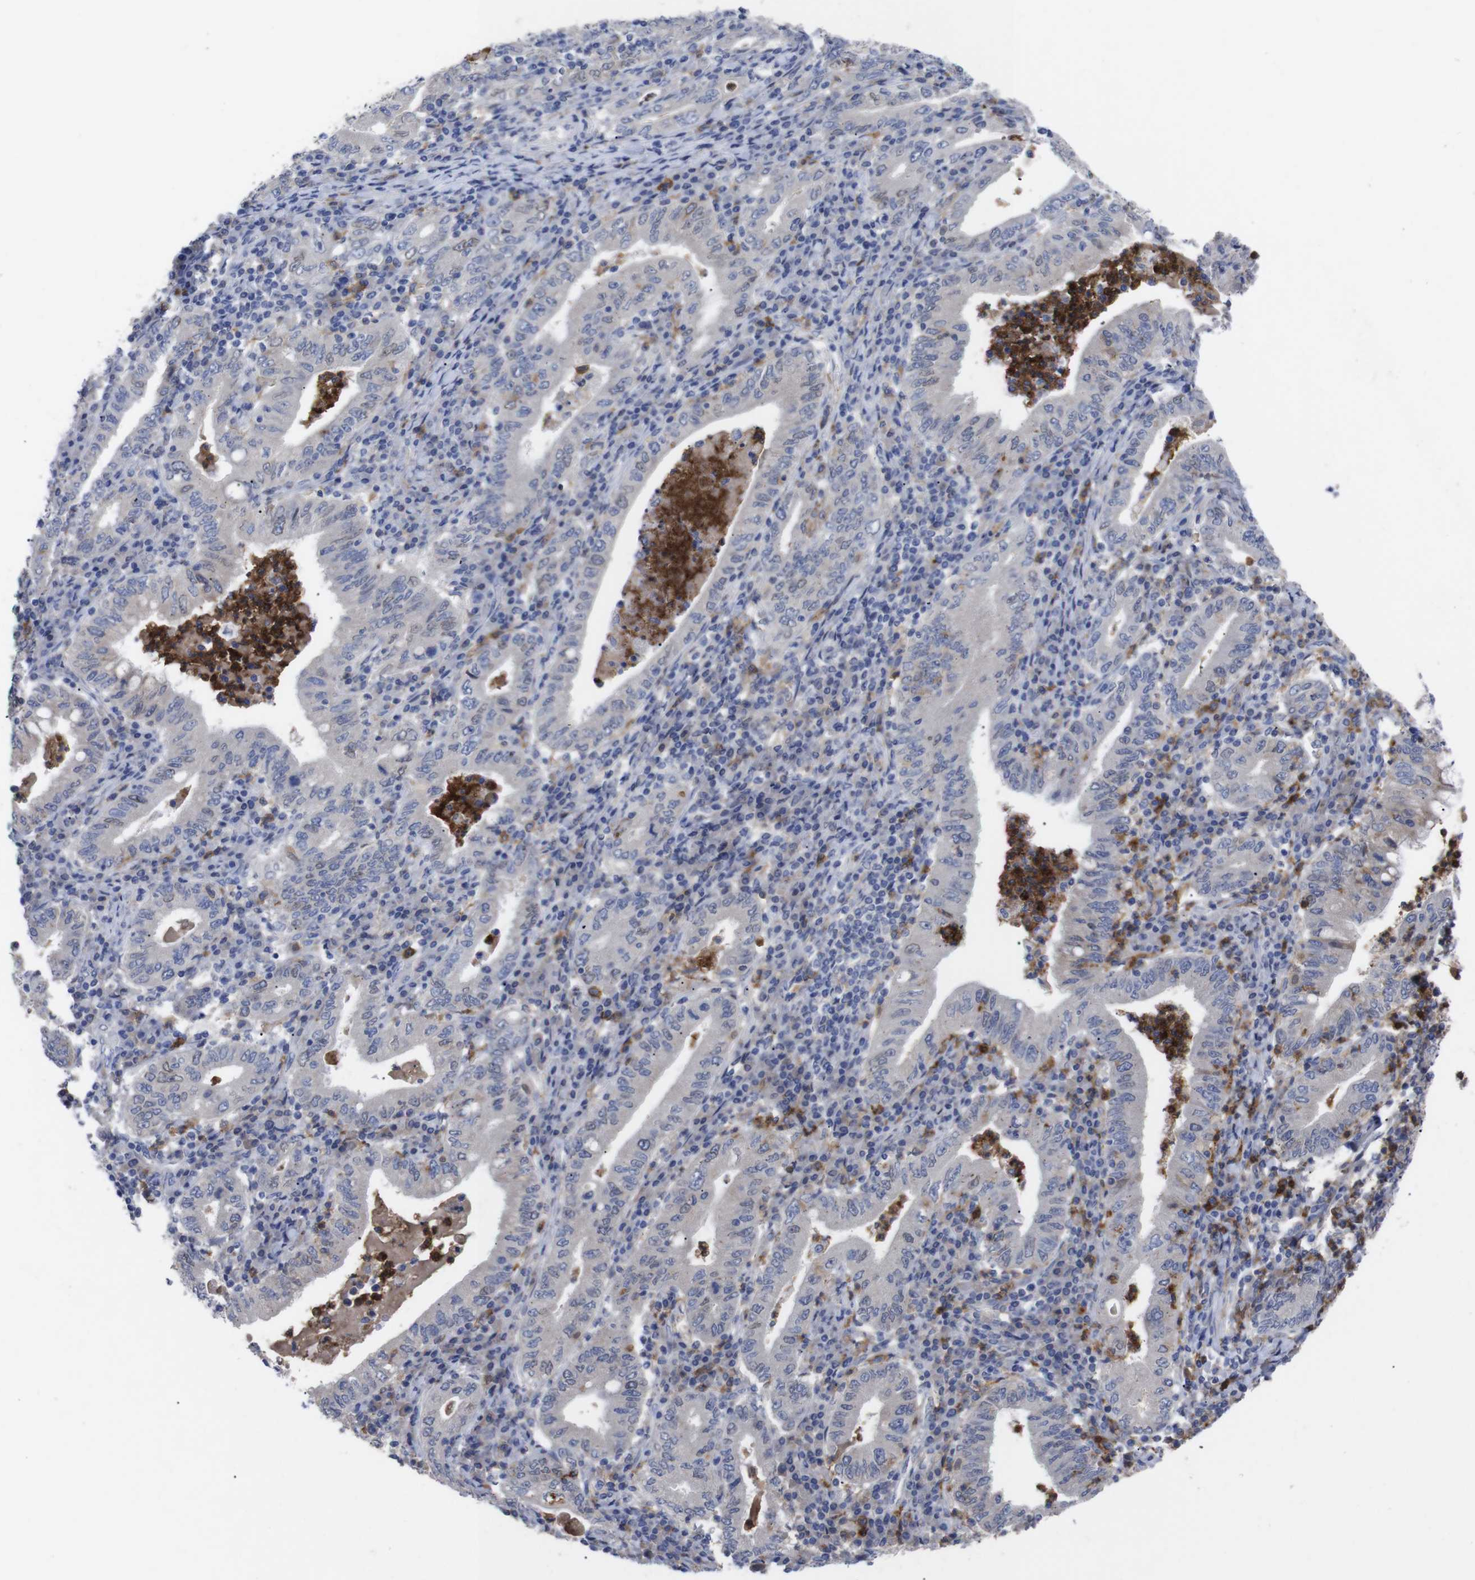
{"staining": {"intensity": "negative", "quantity": "none", "location": "none"}, "tissue": "stomach cancer", "cell_type": "Tumor cells", "image_type": "cancer", "snomed": [{"axis": "morphology", "description": "Normal tissue, NOS"}, {"axis": "morphology", "description": "Adenocarcinoma, NOS"}, {"axis": "topography", "description": "Esophagus"}, {"axis": "topography", "description": "Stomach, upper"}, {"axis": "topography", "description": "Peripheral nerve tissue"}], "caption": "Immunohistochemistry (IHC) of human stomach cancer (adenocarcinoma) reveals no positivity in tumor cells. (Brightfield microscopy of DAB IHC at high magnification).", "gene": "C5AR1", "patient": {"sex": "male", "age": 62}}